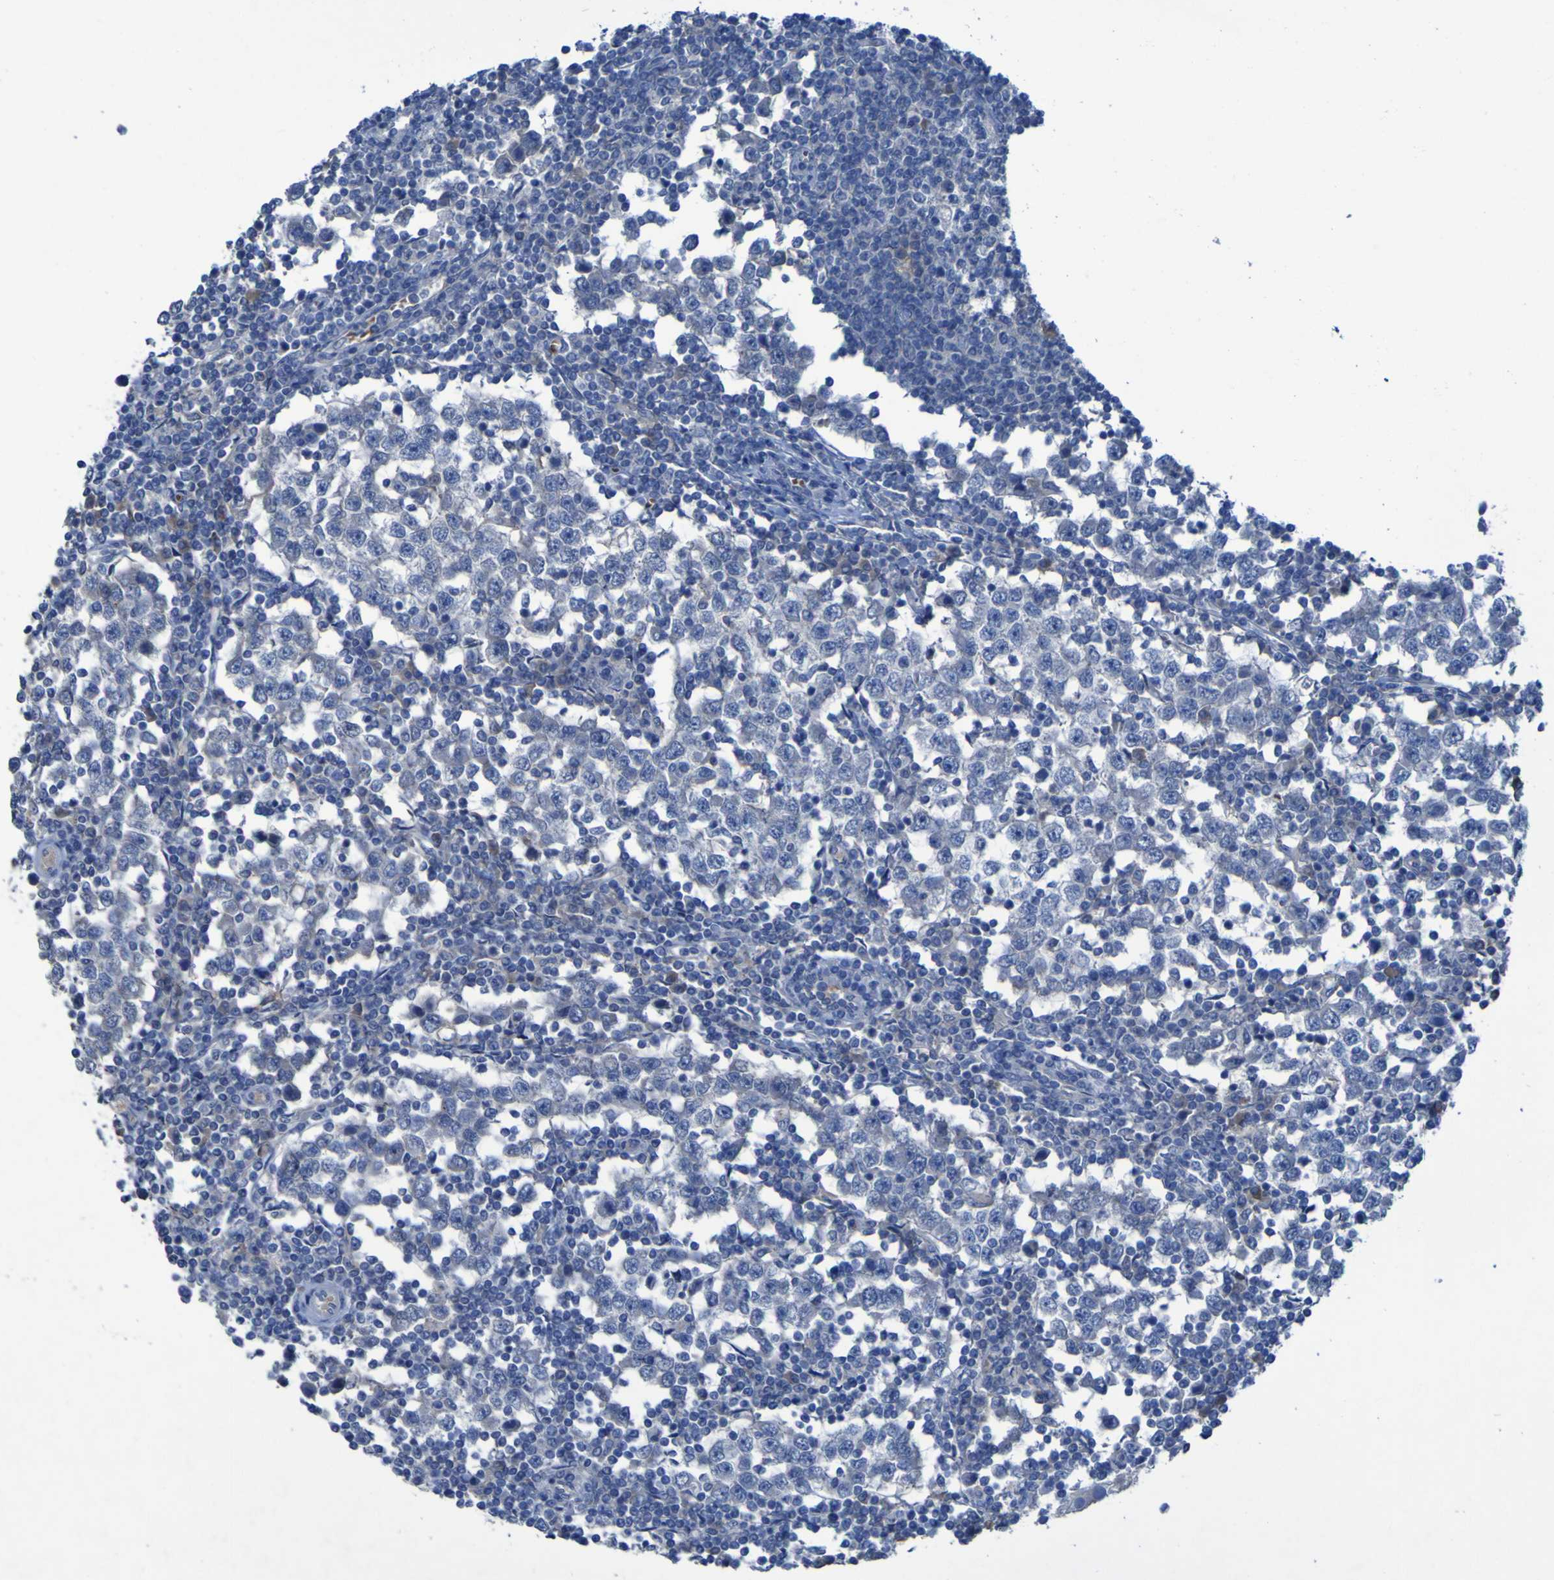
{"staining": {"intensity": "negative", "quantity": "none", "location": "none"}, "tissue": "testis cancer", "cell_type": "Tumor cells", "image_type": "cancer", "snomed": [{"axis": "morphology", "description": "Seminoma, NOS"}, {"axis": "topography", "description": "Testis"}], "caption": "Immunohistochemistry micrograph of testis cancer stained for a protein (brown), which reveals no expression in tumor cells.", "gene": "SGK2", "patient": {"sex": "male", "age": 65}}